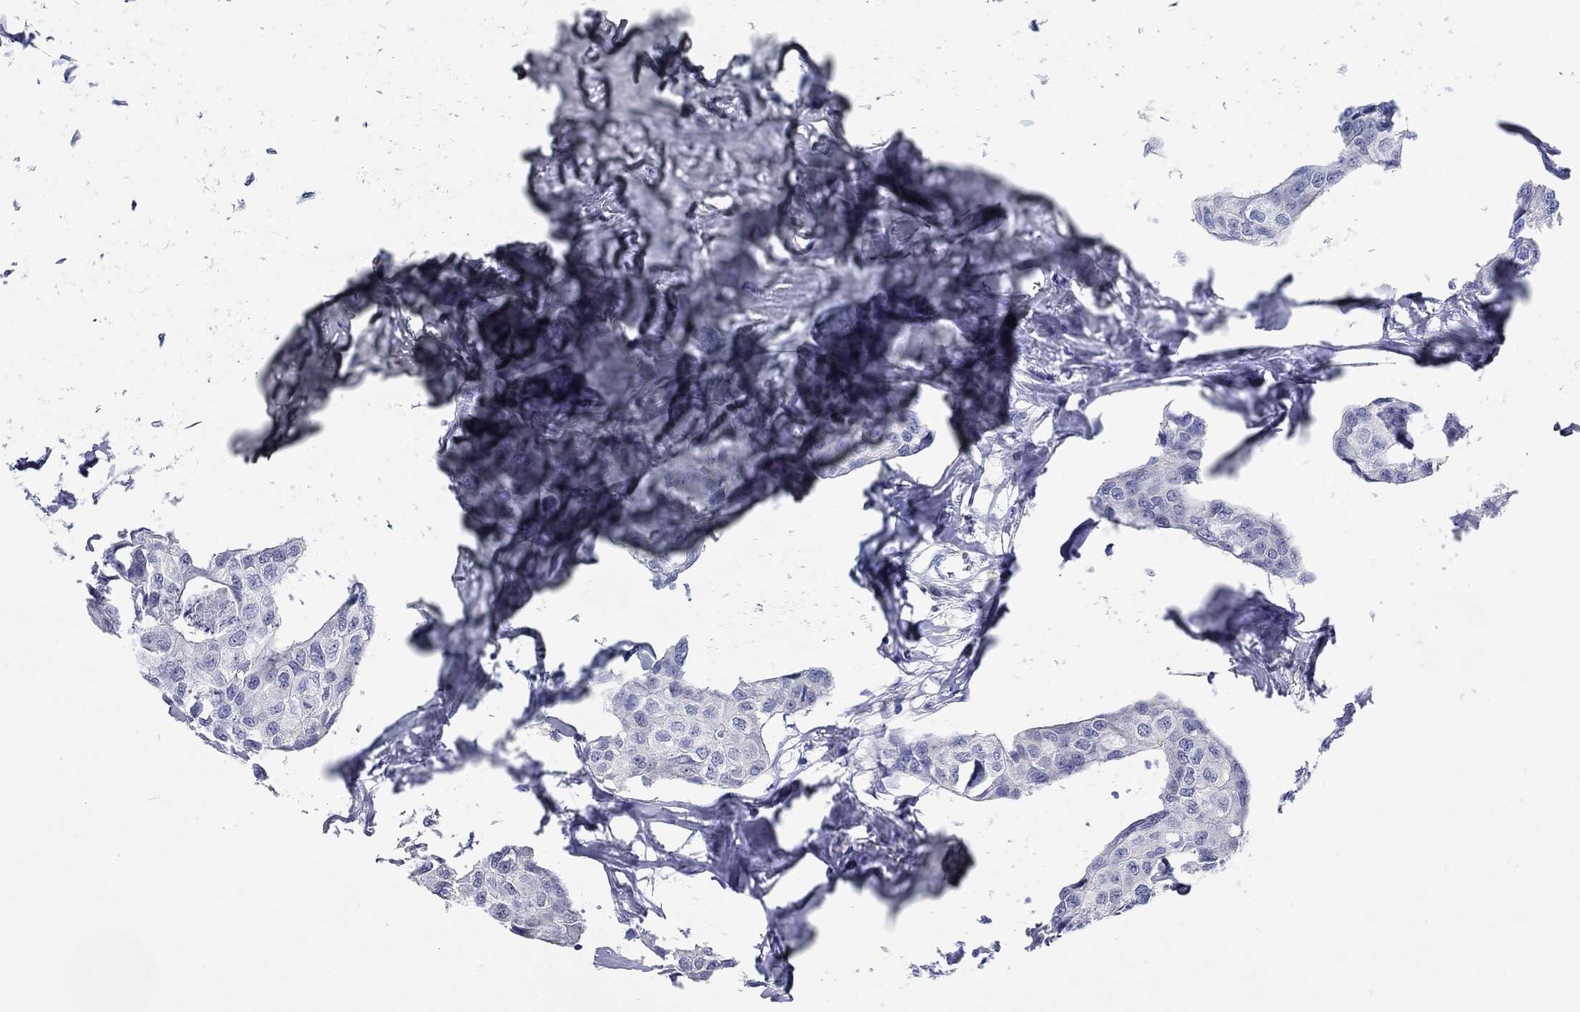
{"staining": {"intensity": "negative", "quantity": "none", "location": "none"}, "tissue": "breast cancer", "cell_type": "Tumor cells", "image_type": "cancer", "snomed": [{"axis": "morphology", "description": "Duct carcinoma"}, {"axis": "topography", "description": "Breast"}], "caption": "Immunohistochemistry of breast cancer (infiltrating ductal carcinoma) shows no expression in tumor cells.", "gene": "WASF3", "patient": {"sex": "female", "age": 80}}